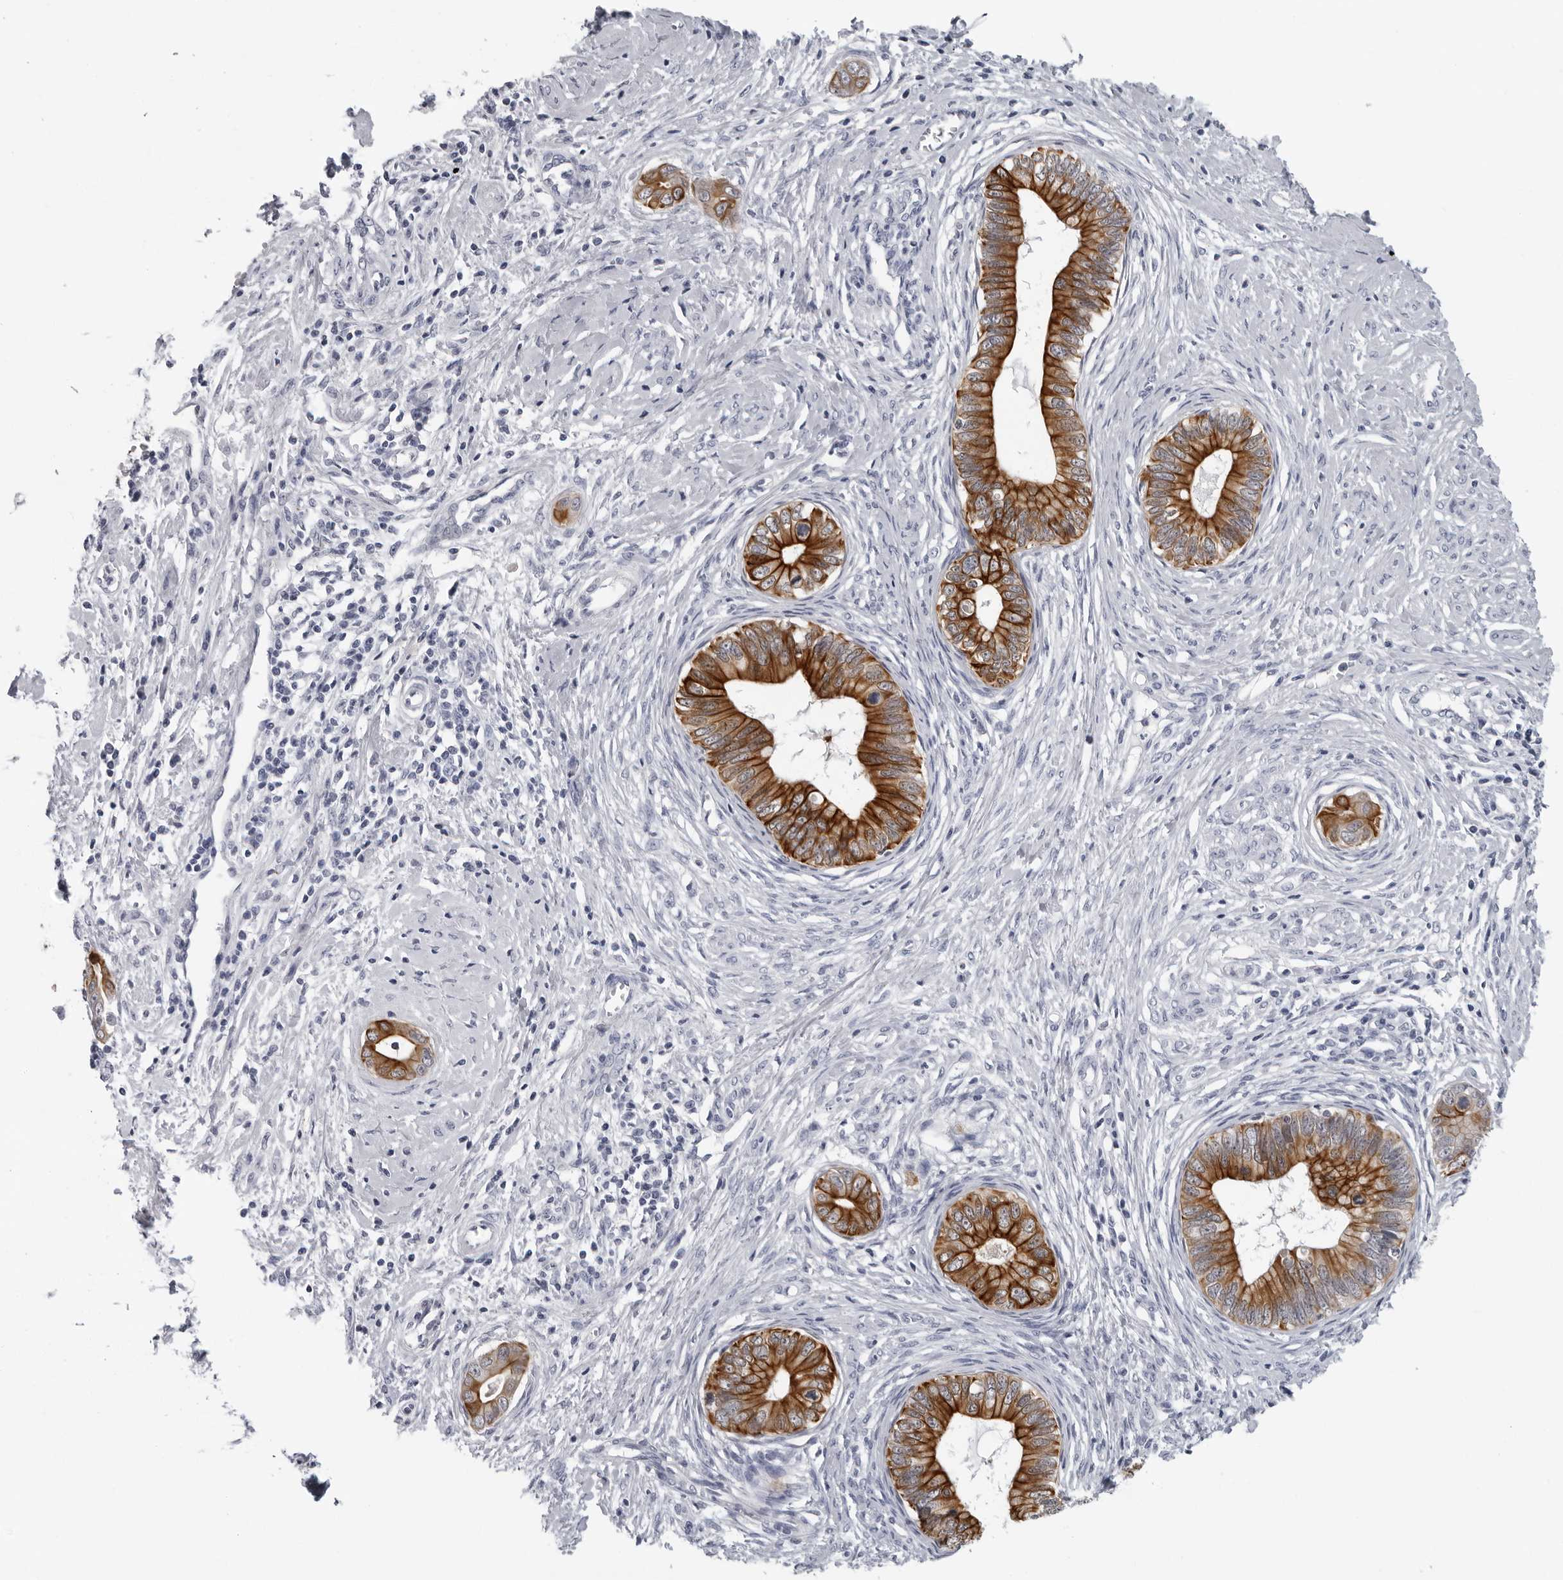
{"staining": {"intensity": "strong", "quantity": ">75%", "location": "cytoplasmic/membranous"}, "tissue": "cervical cancer", "cell_type": "Tumor cells", "image_type": "cancer", "snomed": [{"axis": "morphology", "description": "Adenocarcinoma, NOS"}, {"axis": "topography", "description": "Cervix"}], "caption": "High-power microscopy captured an IHC photomicrograph of adenocarcinoma (cervical), revealing strong cytoplasmic/membranous staining in about >75% of tumor cells. The staining was performed using DAB (3,3'-diaminobenzidine), with brown indicating positive protein expression. Nuclei are stained blue with hematoxylin.", "gene": "CCDC28B", "patient": {"sex": "female", "age": 44}}